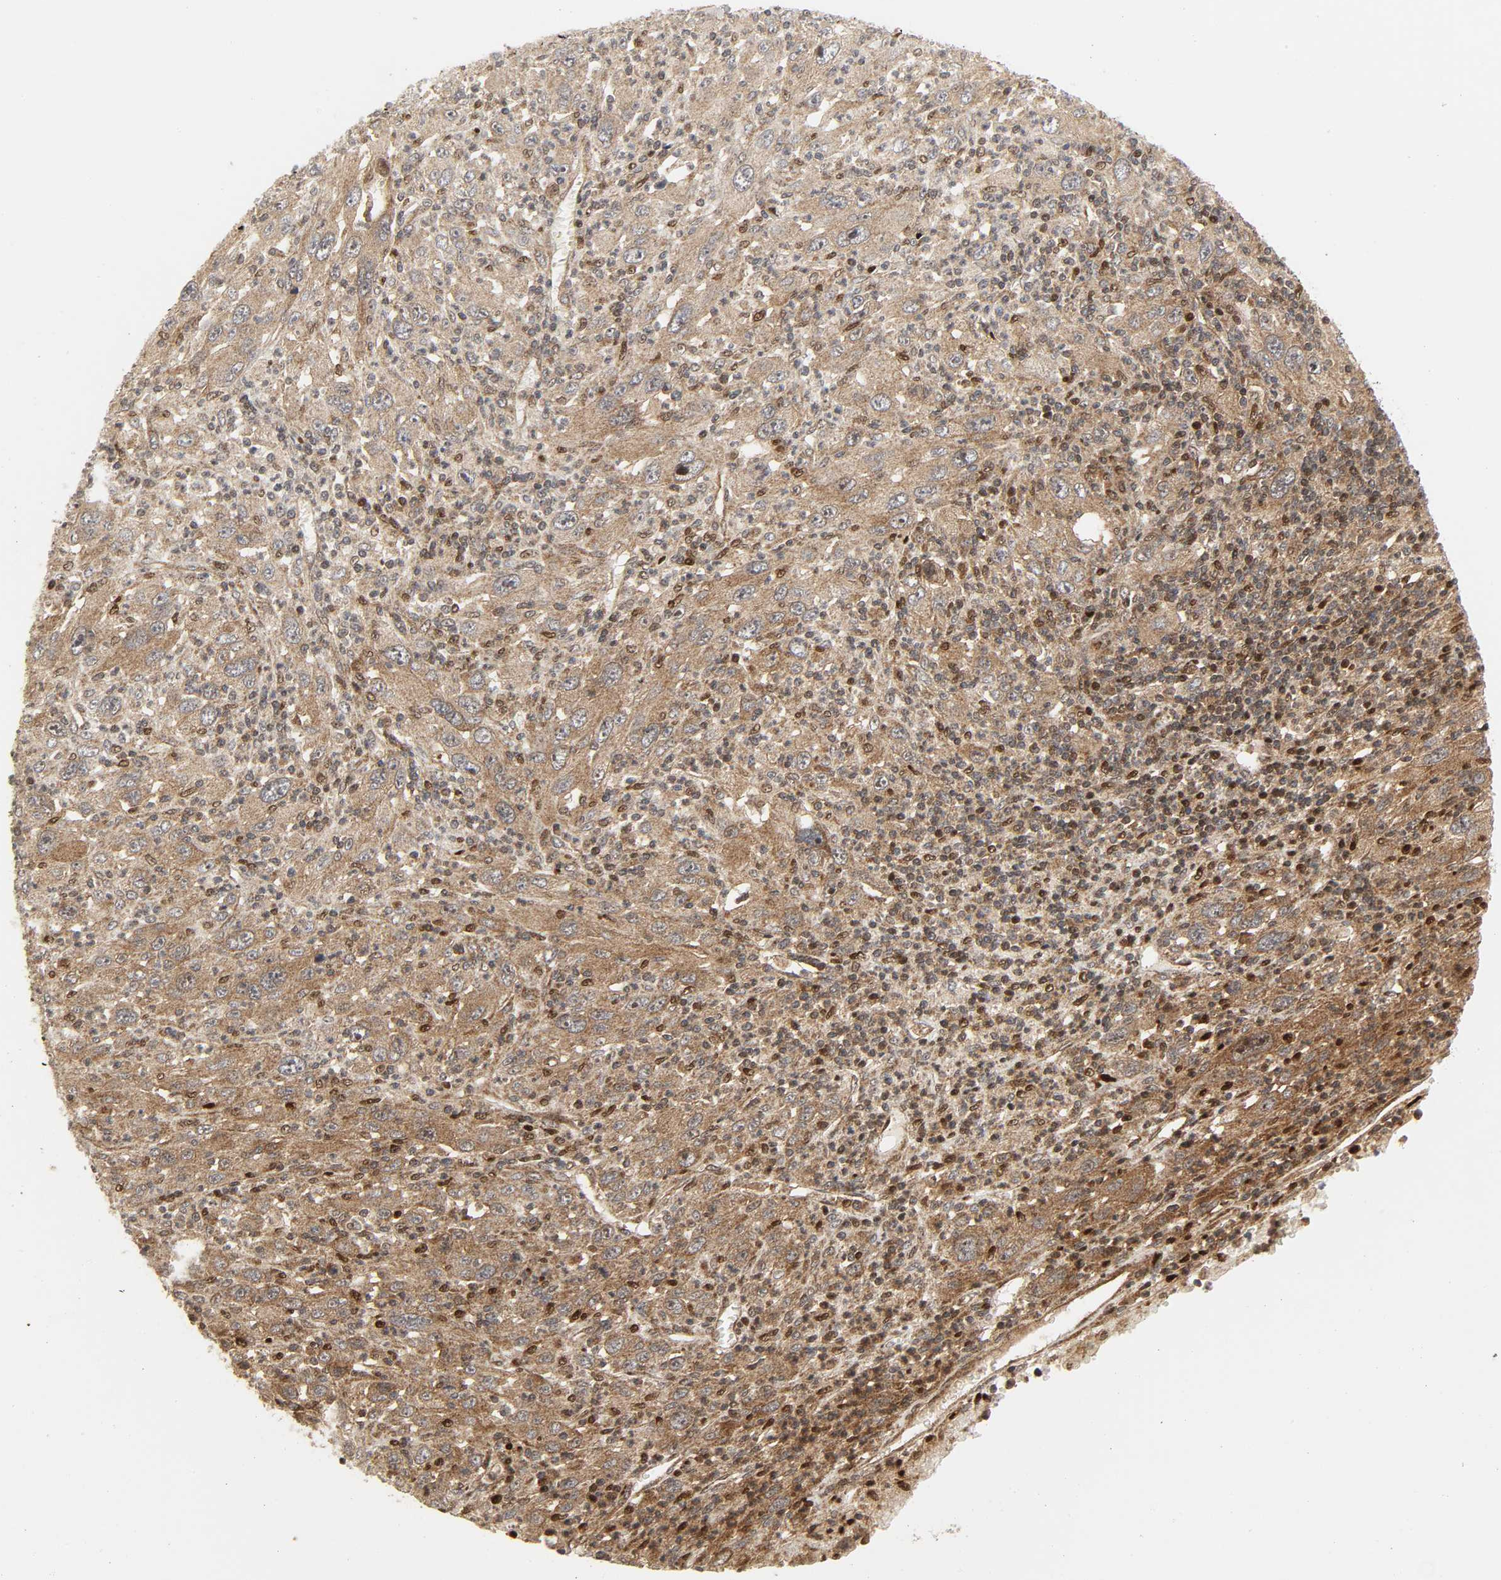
{"staining": {"intensity": "moderate", "quantity": ">75%", "location": "cytoplasmic/membranous"}, "tissue": "melanoma", "cell_type": "Tumor cells", "image_type": "cancer", "snomed": [{"axis": "morphology", "description": "Malignant melanoma, Metastatic site"}, {"axis": "topography", "description": "Skin"}], "caption": "DAB immunohistochemical staining of melanoma shows moderate cytoplasmic/membranous protein expression in approximately >75% of tumor cells.", "gene": "CHUK", "patient": {"sex": "female", "age": 56}}